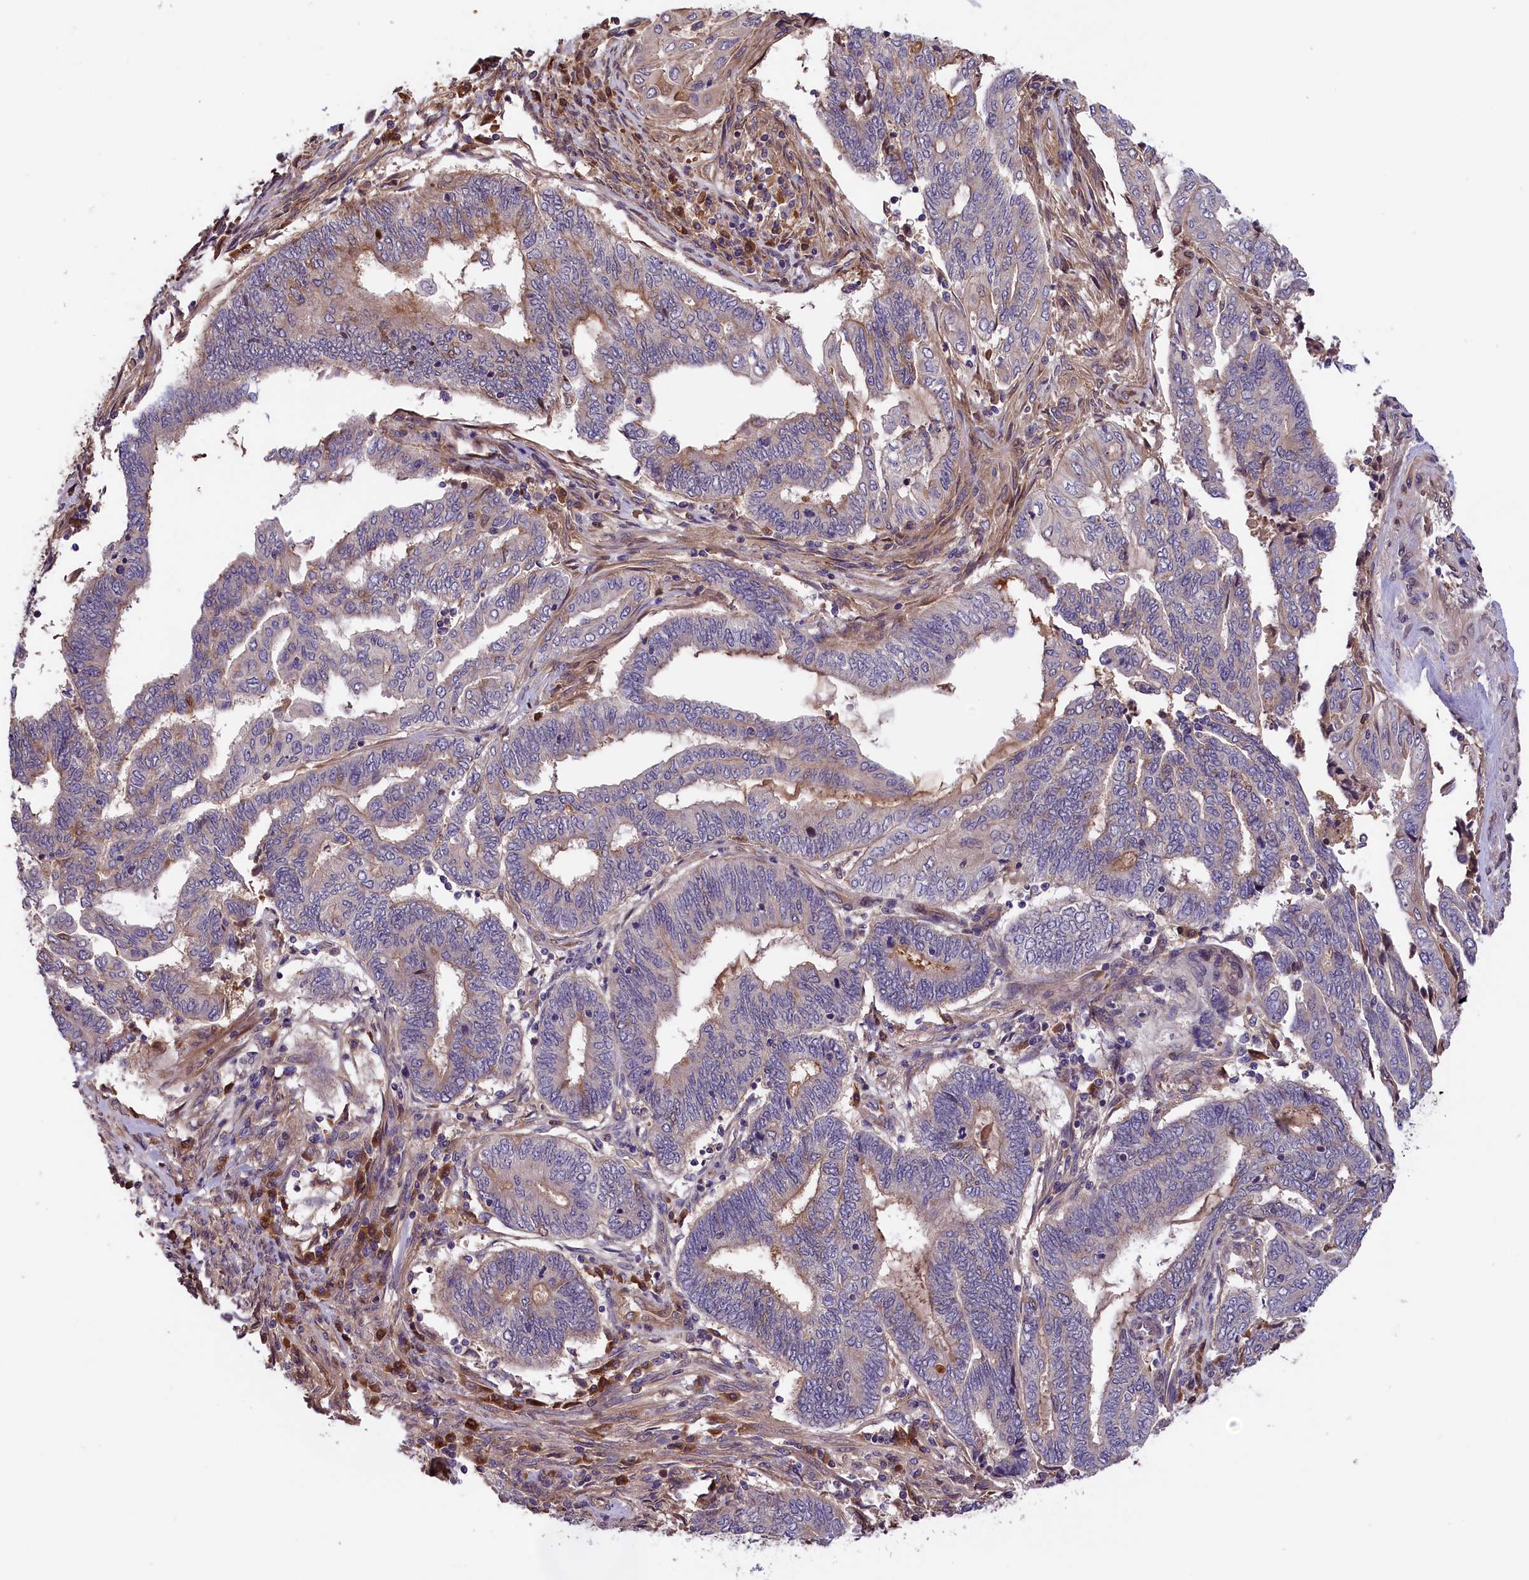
{"staining": {"intensity": "moderate", "quantity": "<25%", "location": "cytoplasmic/membranous"}, "tissue": "endometrial cancer", "cell_type": "Tumor cells", "image_type": "cancer", "snomed": [{"axis": "morphology", "description": "Adenocarcinoma, NOS"}, {"axis": "topography", "description": "Uterus"}, {"axis": "topography", "description": "Endometrium"}], "caption": "Endometrial adenocarcinoma tissue displays moderate cytoplasmic/membranous expression in approximately <25% of tumor cells, visualized by immunohistochemistry.", "gene": "SETD6", "patient": {"sex": "female", "age": 70}}